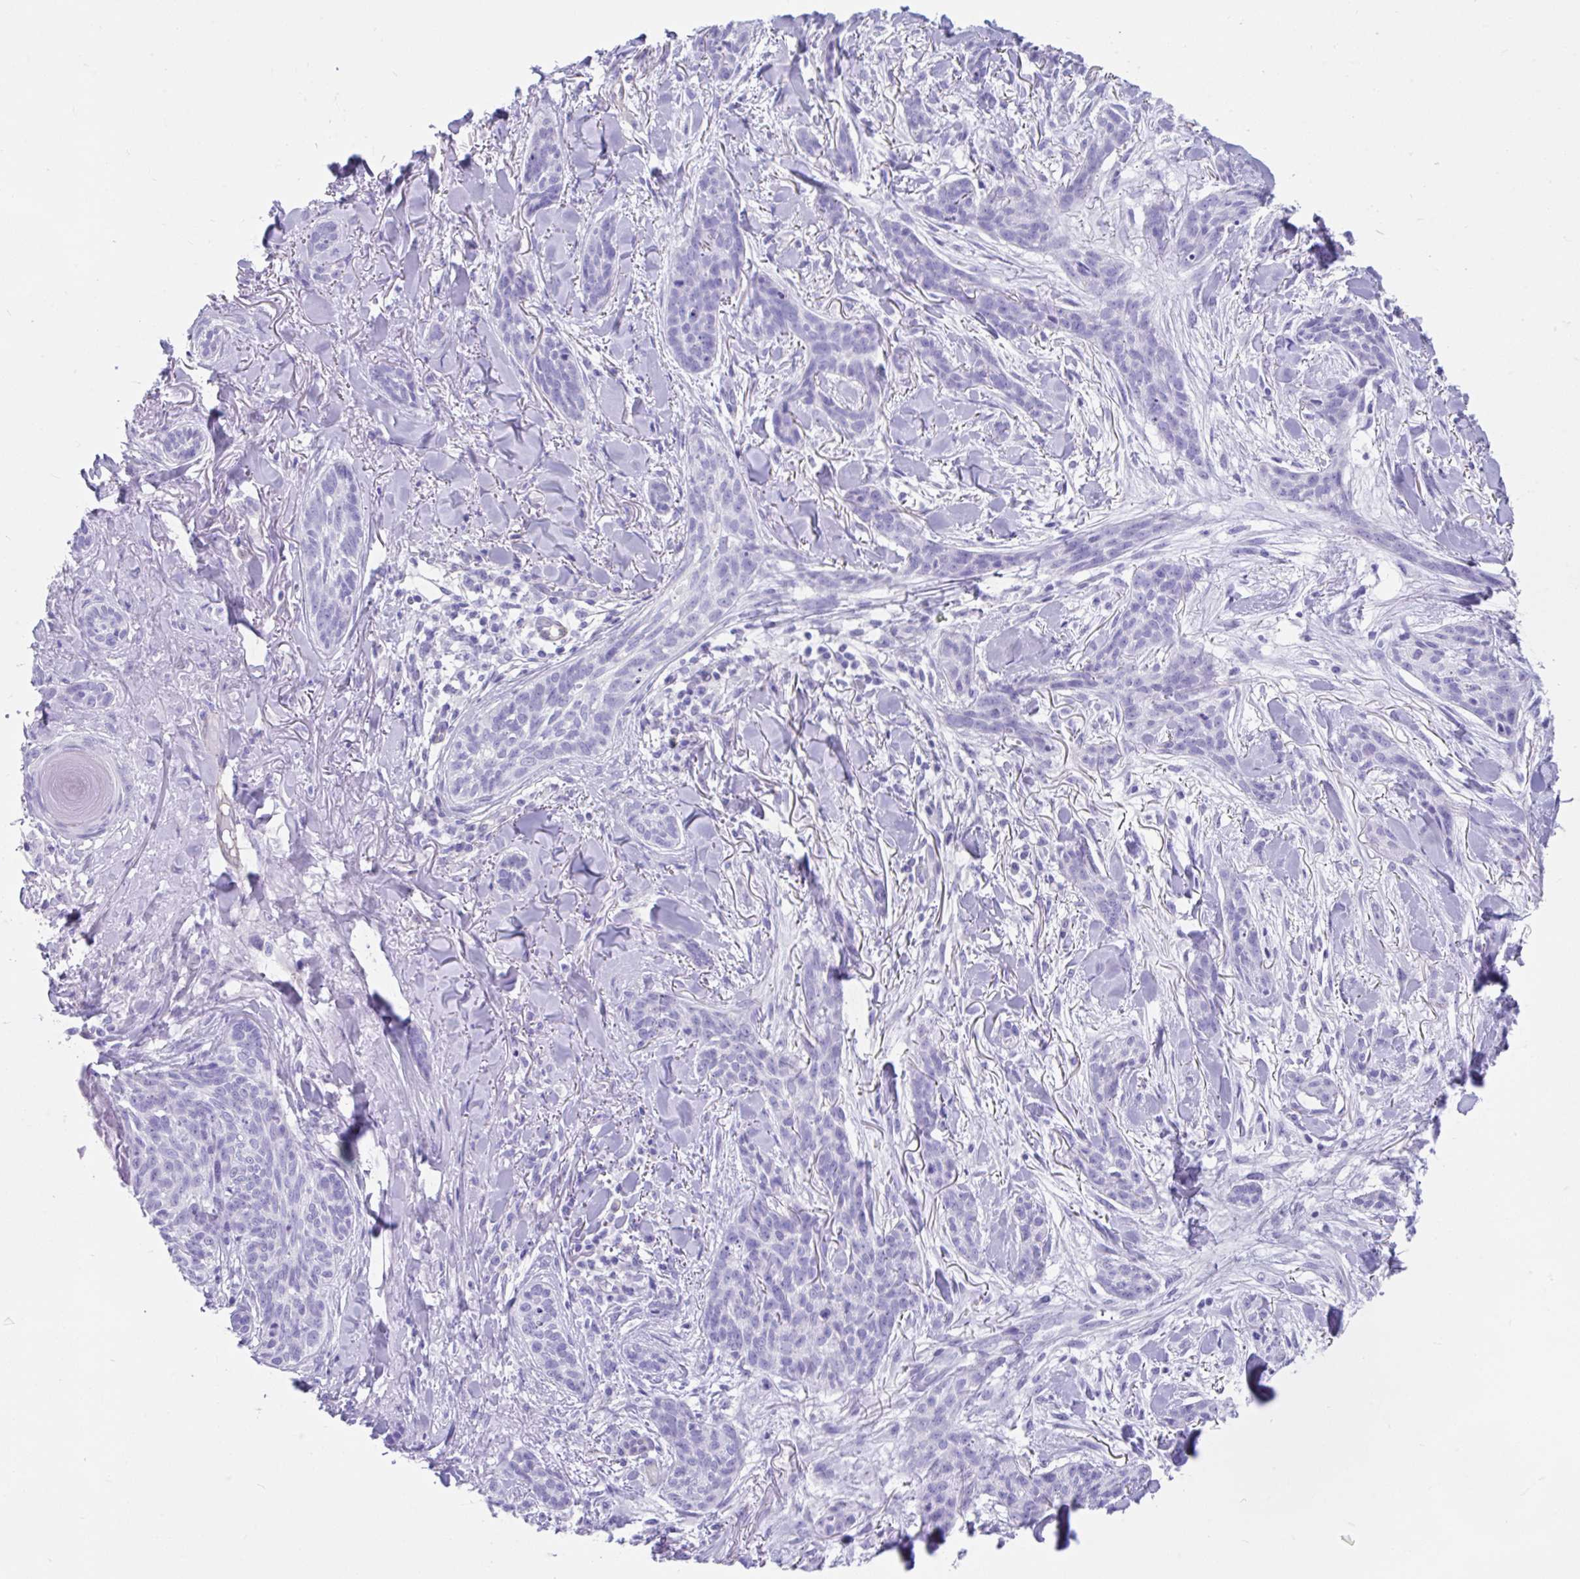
{"staining": {"intensity": "negative", "quantity": "none", "location": "none"}, "tissue": "skin cancer", "cell_type": "Tumor cells", "image_type": "cancer", "snomed": [{"axis": "morphology", "description": "Basal cell carcinoma"}, {"axis": "topography", "description": "Skin"}], "caption": "This is a photomicrograph of immunohistochemistry (IHC) staining of basal cell carcinoma (skin), which shows no staining in tumor cells.", "gene": "FAM107A", "patient": {"sex": "male", "age": 52}}